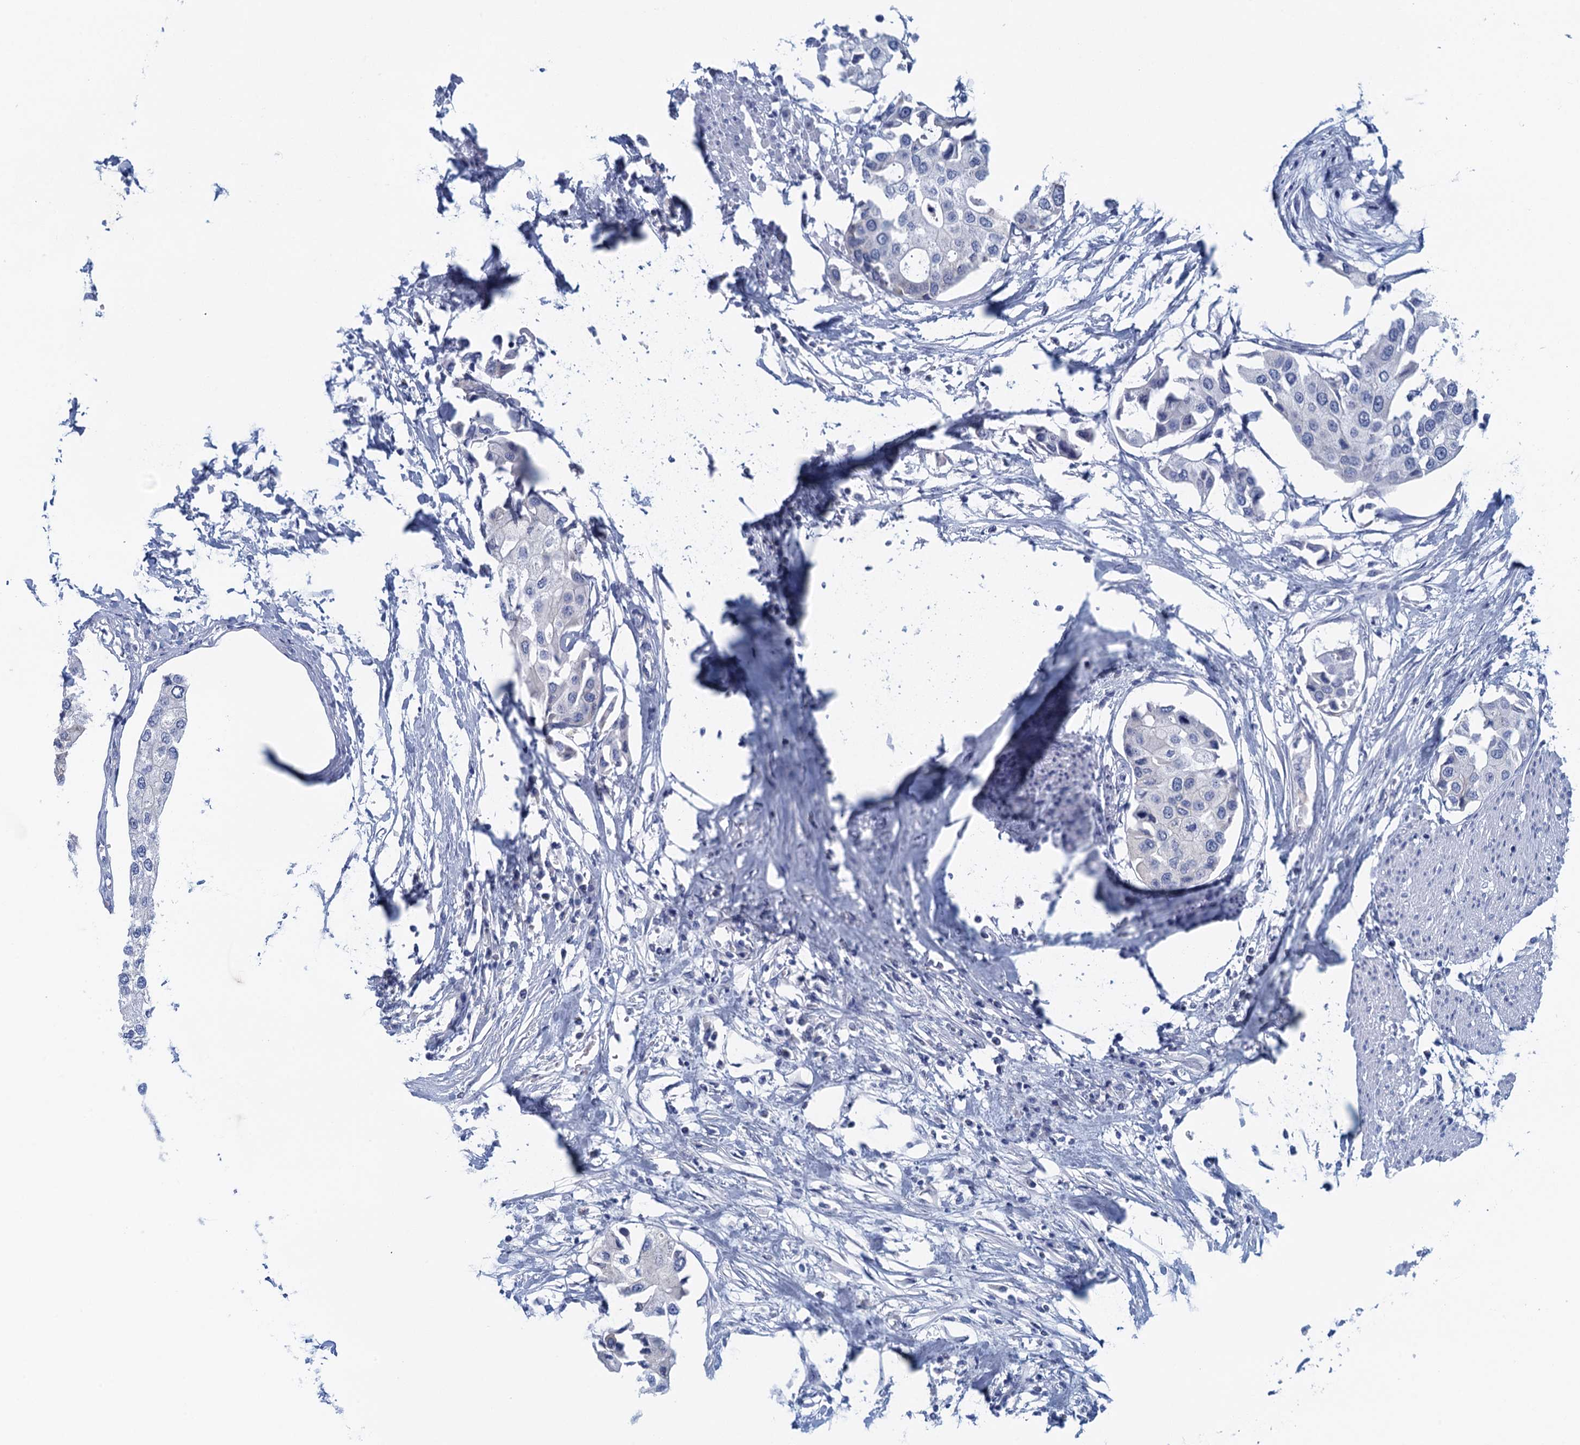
{"staining": {"intensity": "negative", "quantity": "none", "location": "none"}, "tissue": "urothelial cancer", "cell_type": "Tumor cells", "image_type": "cancer", "snomed": [{"axis": "morphology", "description": "Urothelial carcinoma, High grade"}, {"axis": "topography", "description": "Urinary bladder"}], "caption": "High magnification brightfield microscopy of urothelial cancer stained with DAB (brown) and counterstained with hematoxylin (blue): tumor cells show no significant staining.", "gene": "CYP51A1", "patient": {"sex": "male", "age": 64}}